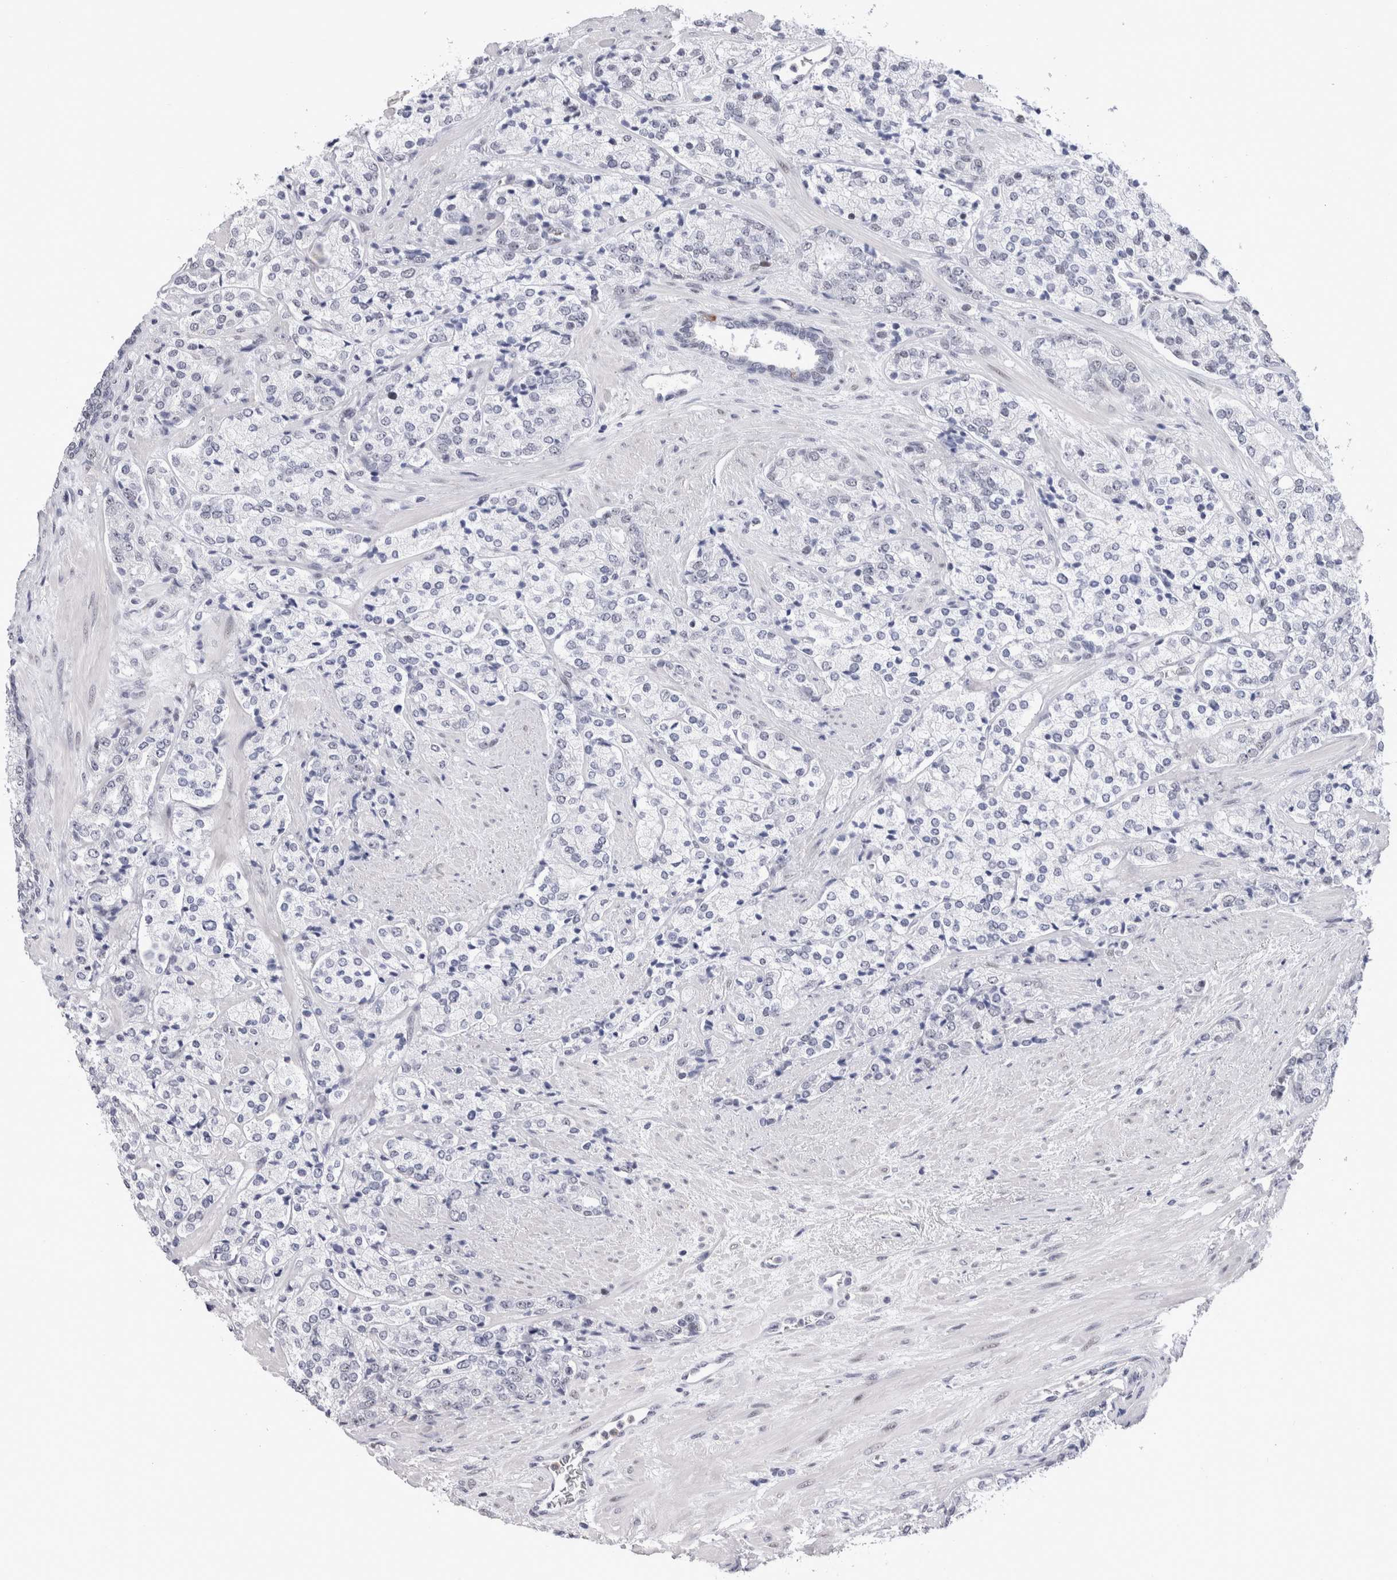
{"staining": {"intensity": "negative", "quantity": "none", "location": "none"}, "tissue": "prostate cancer", "cell_type": "Tumor cells", "image_type": "cancer", "snomed": [{"axis": "morphology", "description": "Adenocarcinoma, High grade"}, {"axis": "topography", "description": "Prostate"}], "caption": "Human prostate cancer stained for a protein using immunohistochemistry (IHC) demonstrates no expression in tumor cells.", "gene": "RBM6", "patient": {"sex": "male", "age": 71}}